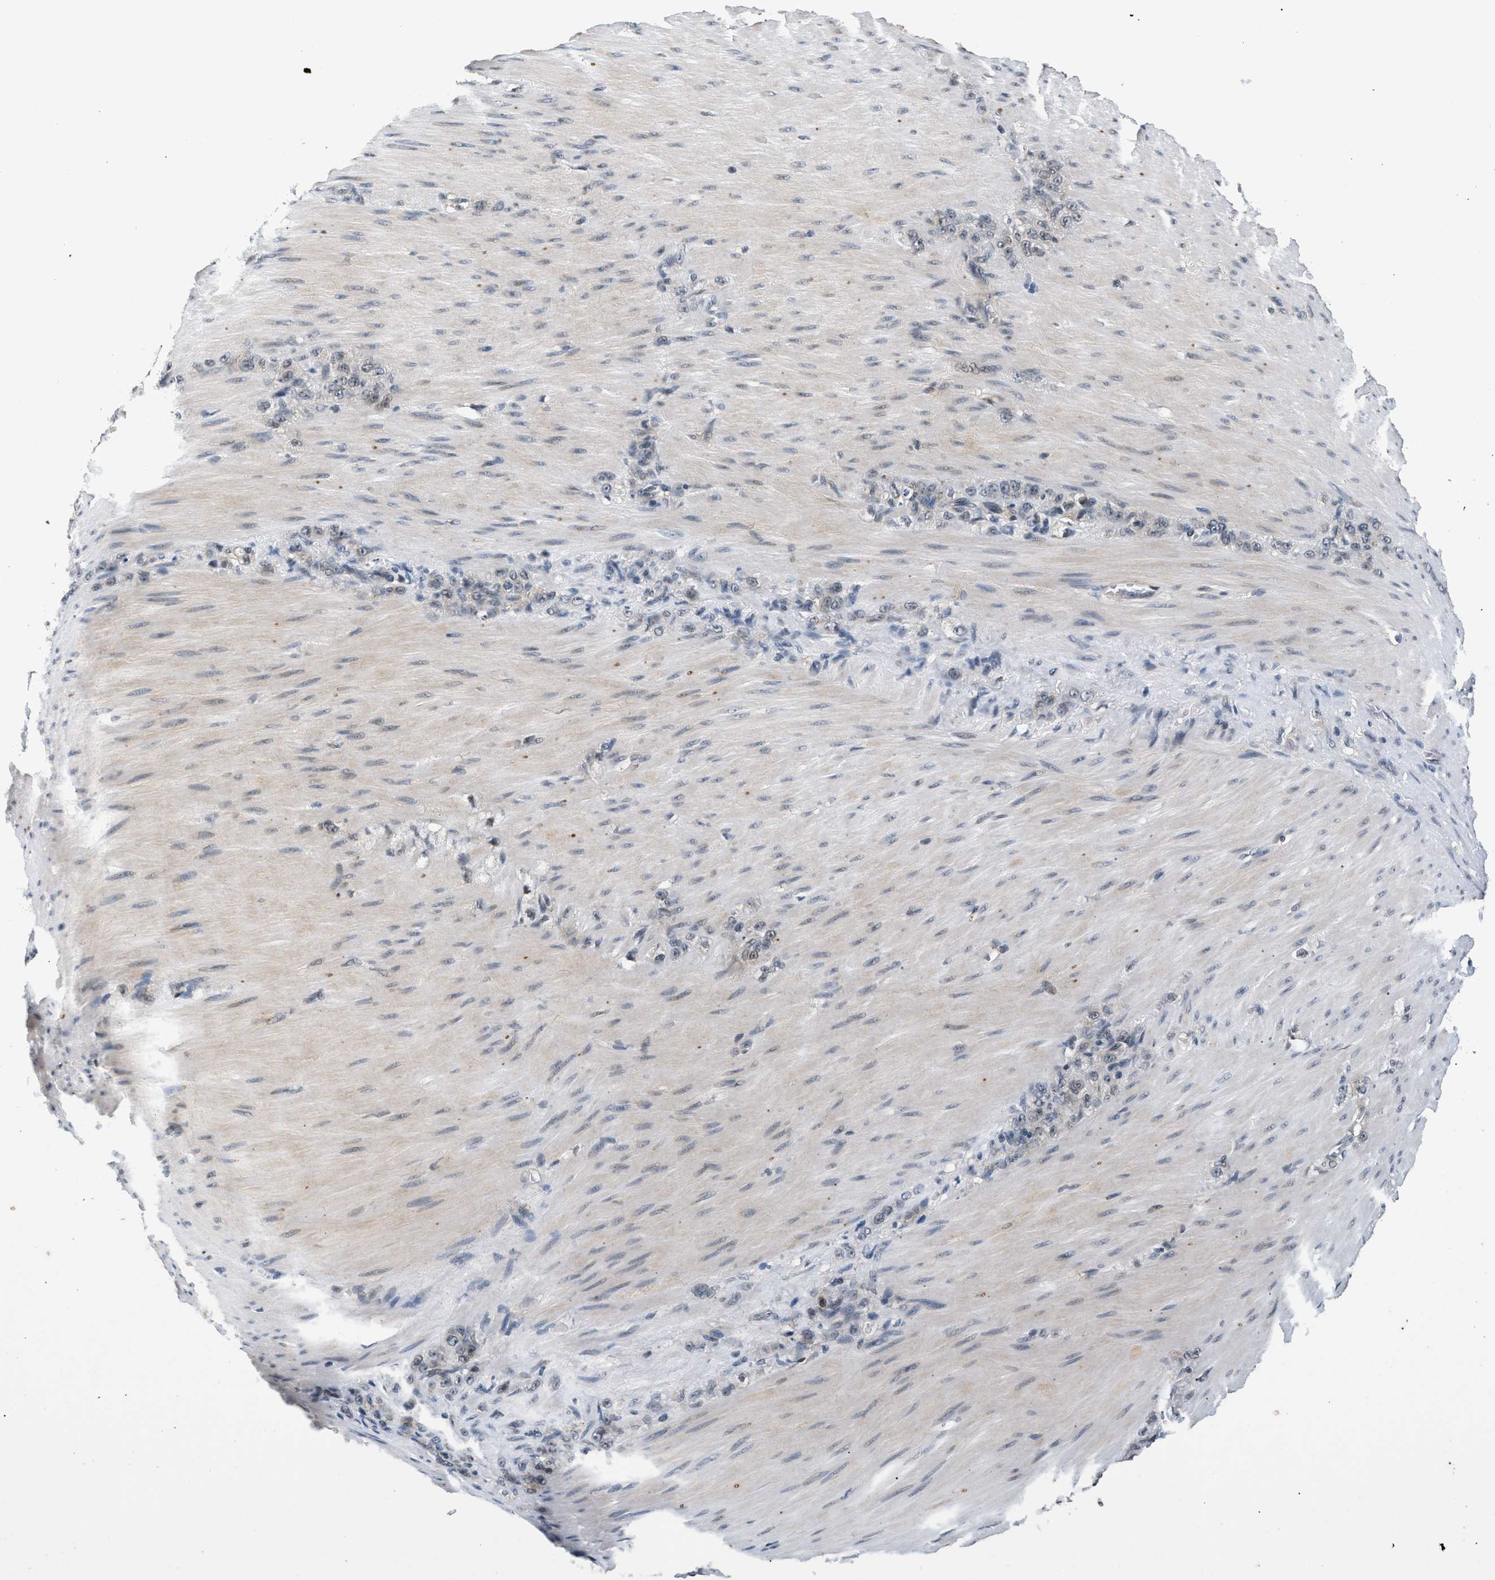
{"staining": {"intensity": "weak", "quantity": "25%-75%", "location": "nuclear"}, "tissue": "stomach cancer", "cell_type": "Tumor cells", "image_type": "cancer", "snomed": [{"axis": "morphology", "description": "Normal tissue, NOS"}, {"axis": "morphology", "description": "Adenocarcinoma, NOS"}, {"axis": "topography", "description": "Stomach"}], "caption": "Human stomach cancer stained with a brown dye demonstrates weak nuclear positive expression in about 25%-75% of tumor cells.", "gene": "RBM33", "patient": {"sex": "male", "age": 82}}